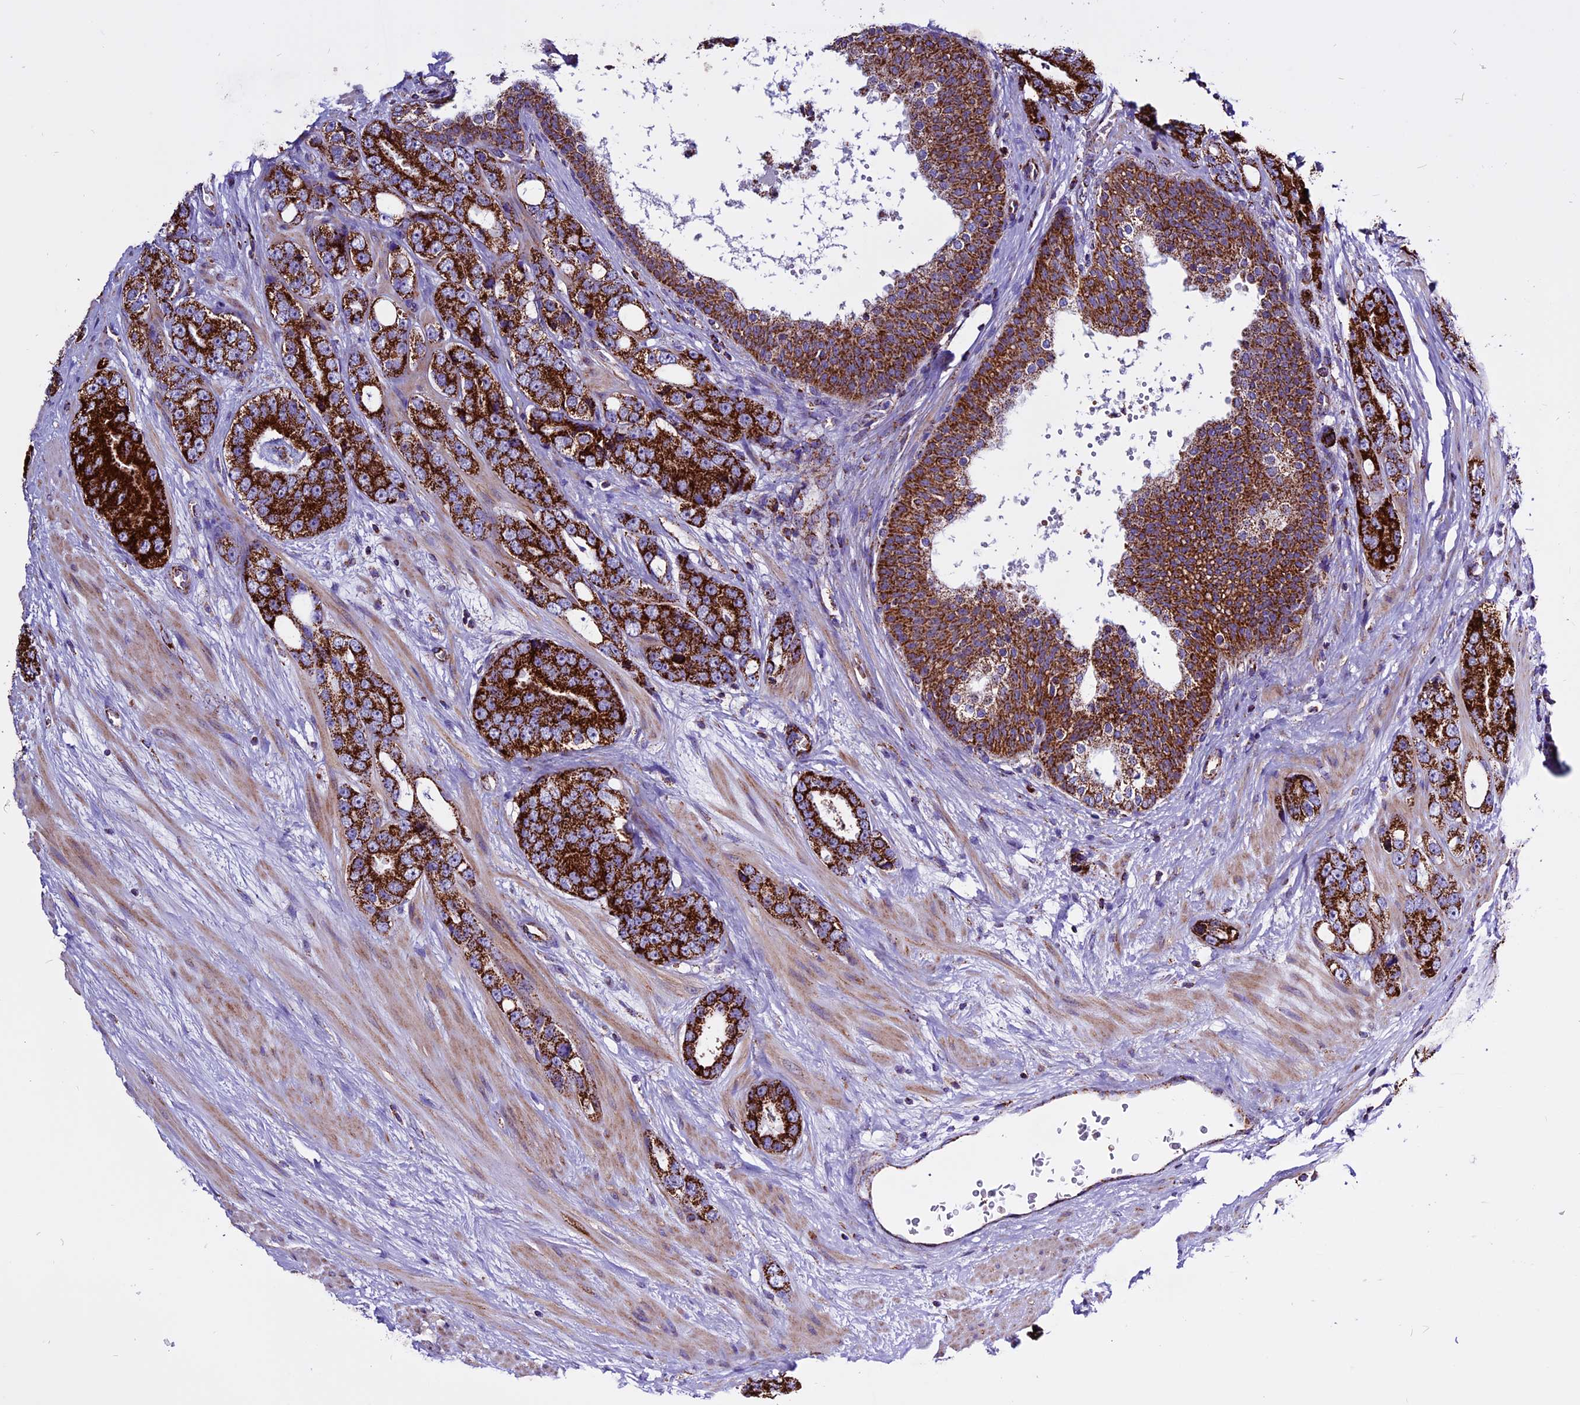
{"staining": {"intensity": "strong", "quantity": ">75%", "location": "cytoplasmic/membranous"}, "tissue": "prostate cancer", "cell_type": "Tumor cells", "image_type": "cancer", "snomed": [{"axis": "morphology", "description": "Adenocarcinoma, High grade"}, {"axis": "topography", "description": "Prostate"}], "caption": "Approximately >75% of tumor cells in human prostate cancer (adenocarcinoma (high-grade)) demonstrate strong cytoplasmic/membranous protein expression as visualized by brown immunohistochemical staining.", "gene": "CX3CL1", "patient": {"sex": "male", "age": 56}}